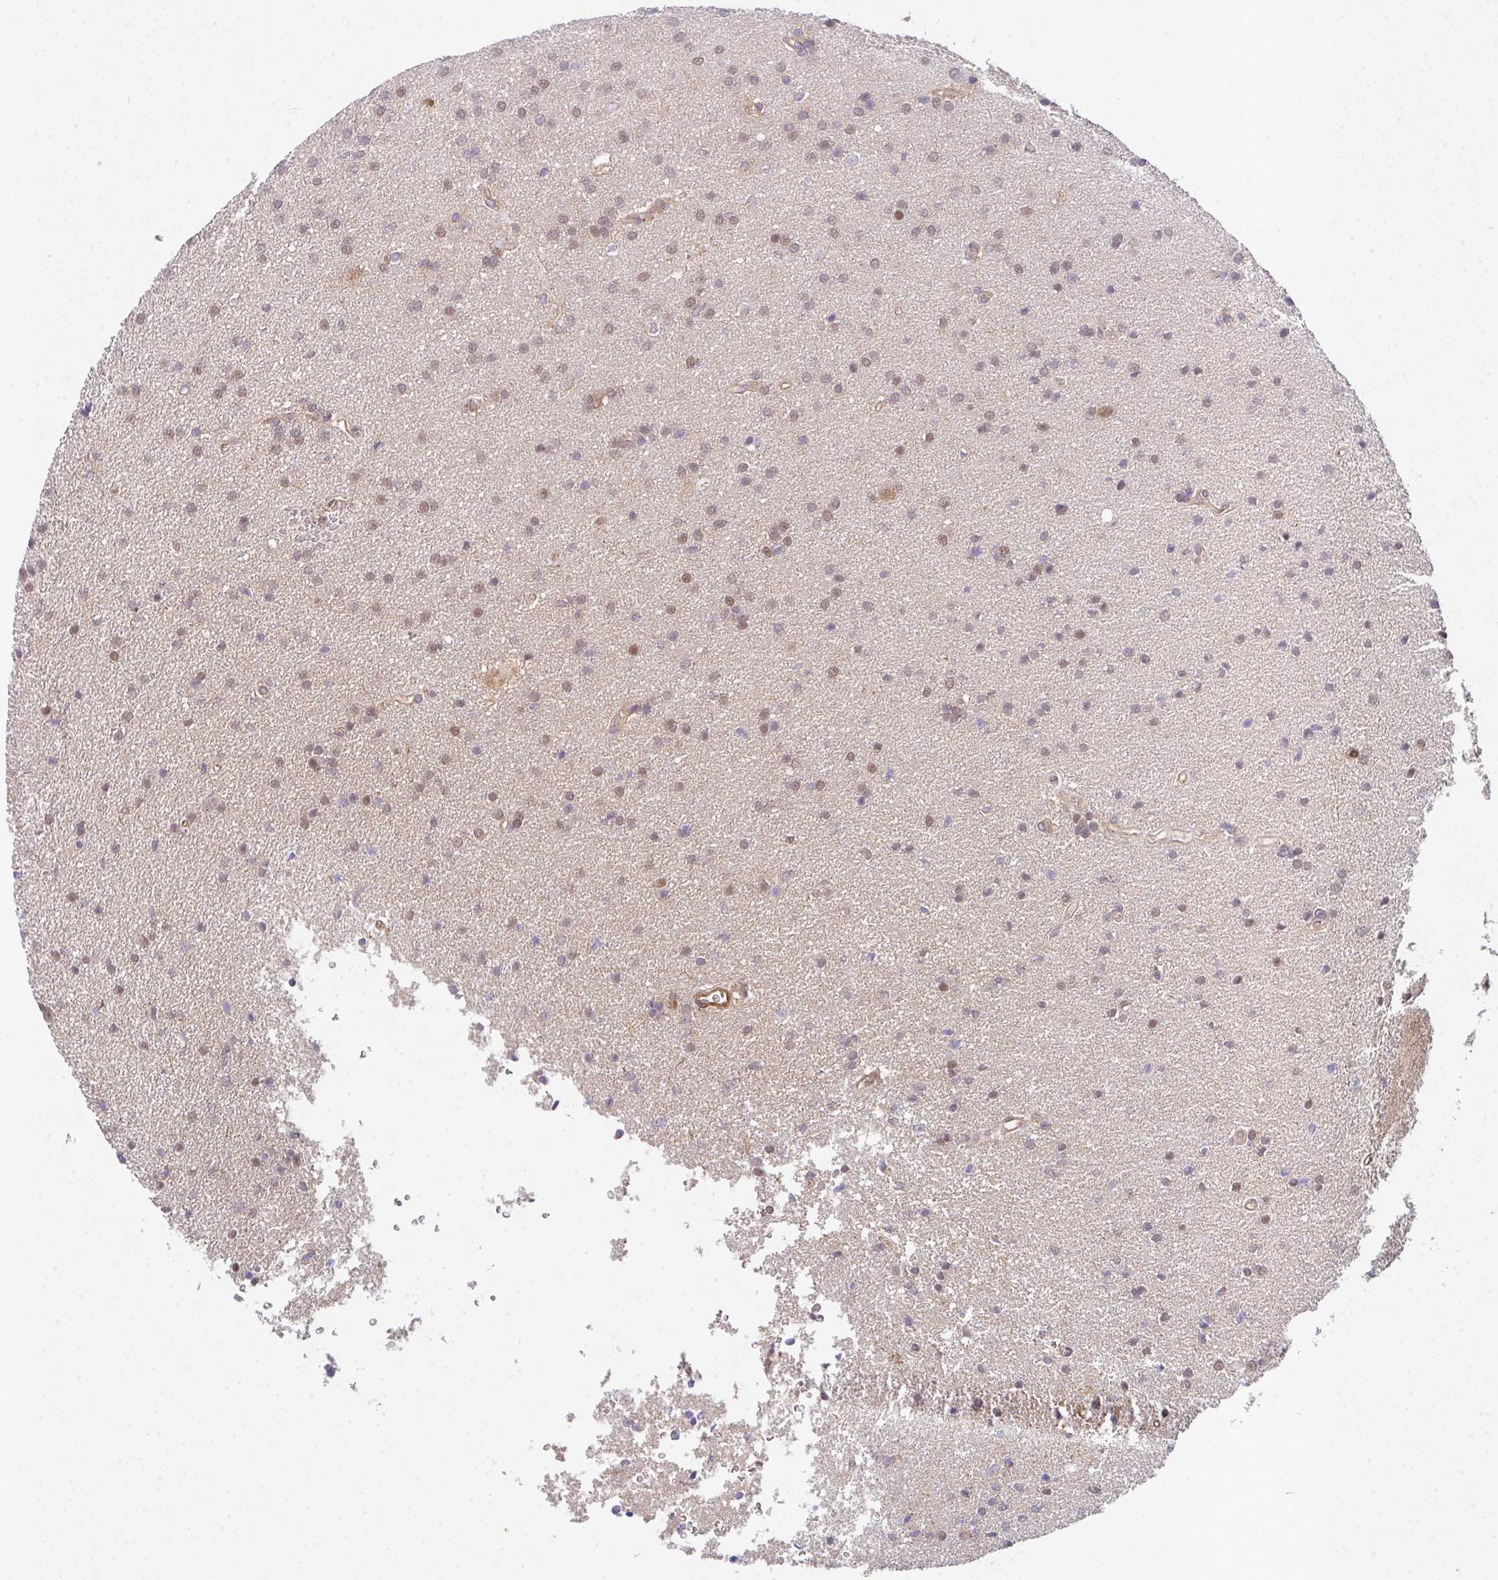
{"staining": {"intensity": "weak", "quantity": "25%-75%", "location": "nuclear"}, "tissue": "glioma", "cell_type": "Tumor cells", "image_type": "cancer", "snomed": [{"axis": "morphology", "description": "Glioma, malignant, Low grade"}, {"axis": "topography", "description": "Brain"}], "caption": "Approximately 25%-75% of tumor cells in malignant low-grade glioma display weak nuclear protein positivity as visualized by brown immunohistochemical staining.", "gene": "TMEM229A", "patient": {"sex": "female", "age": 34}}